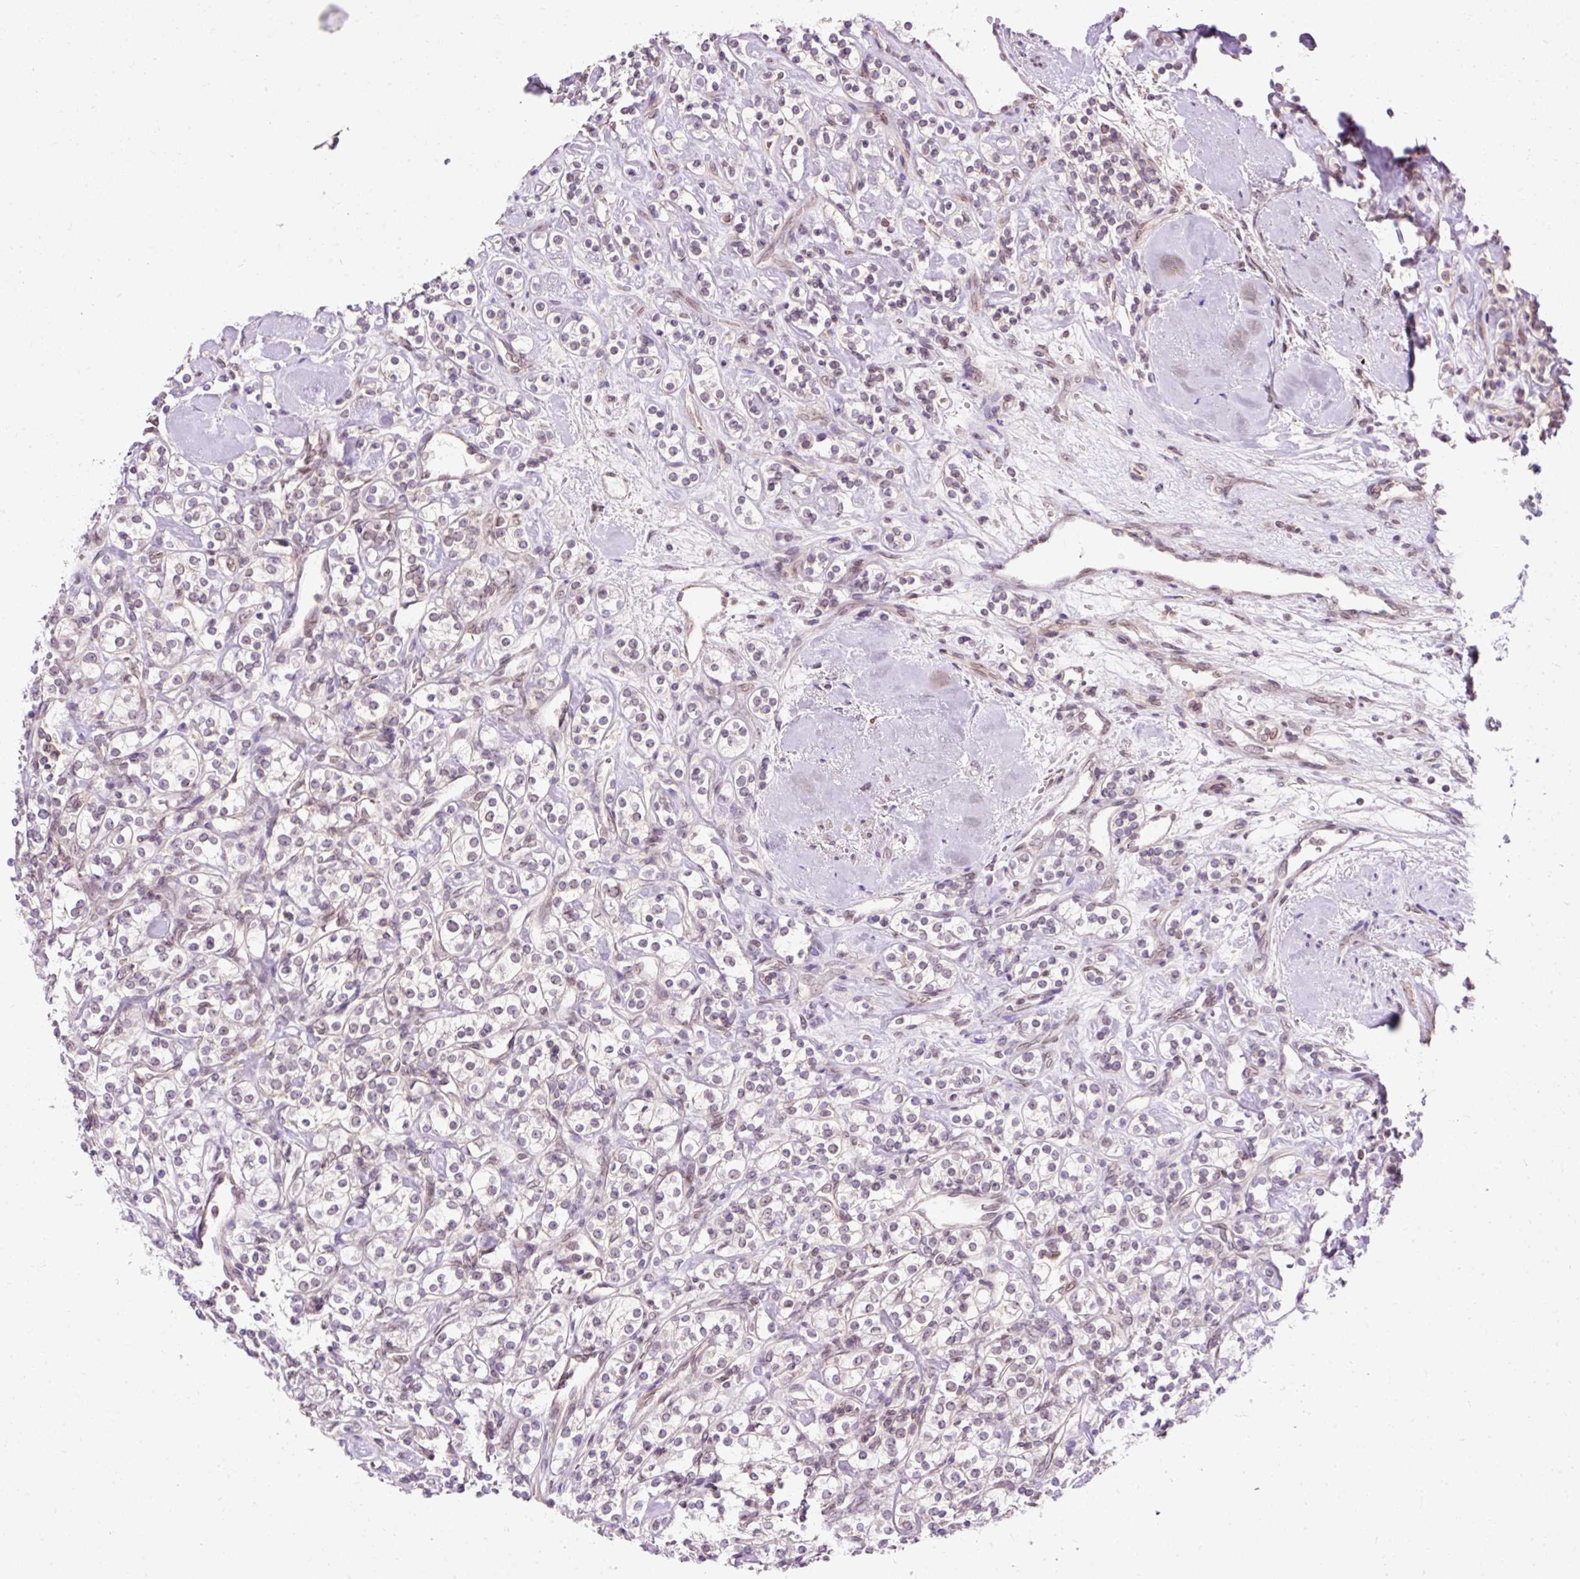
{"staining": {"intensity": "negative", "quantity": "none", "location": "none"}, "tissue": "renal cancer", "cell_type": "Tumor cells", "image_type": "cancer", "snomed": [{"axis": "morphology", "description": "Adenocarcinoma, NOS"}, {"axis": "topography", "description": "Kidney"}], "caption": "Immunohistochemical staining of human renal cancer (adenocarcinoma) demonstrates no significant expression in tumor cells. (DAB (3,3'-diaminobenzidine) IHC visualized using brightfield microscopy, high magnification).", "gene": "ZNF610", "patient": {"sex": "male", "age": 77}}